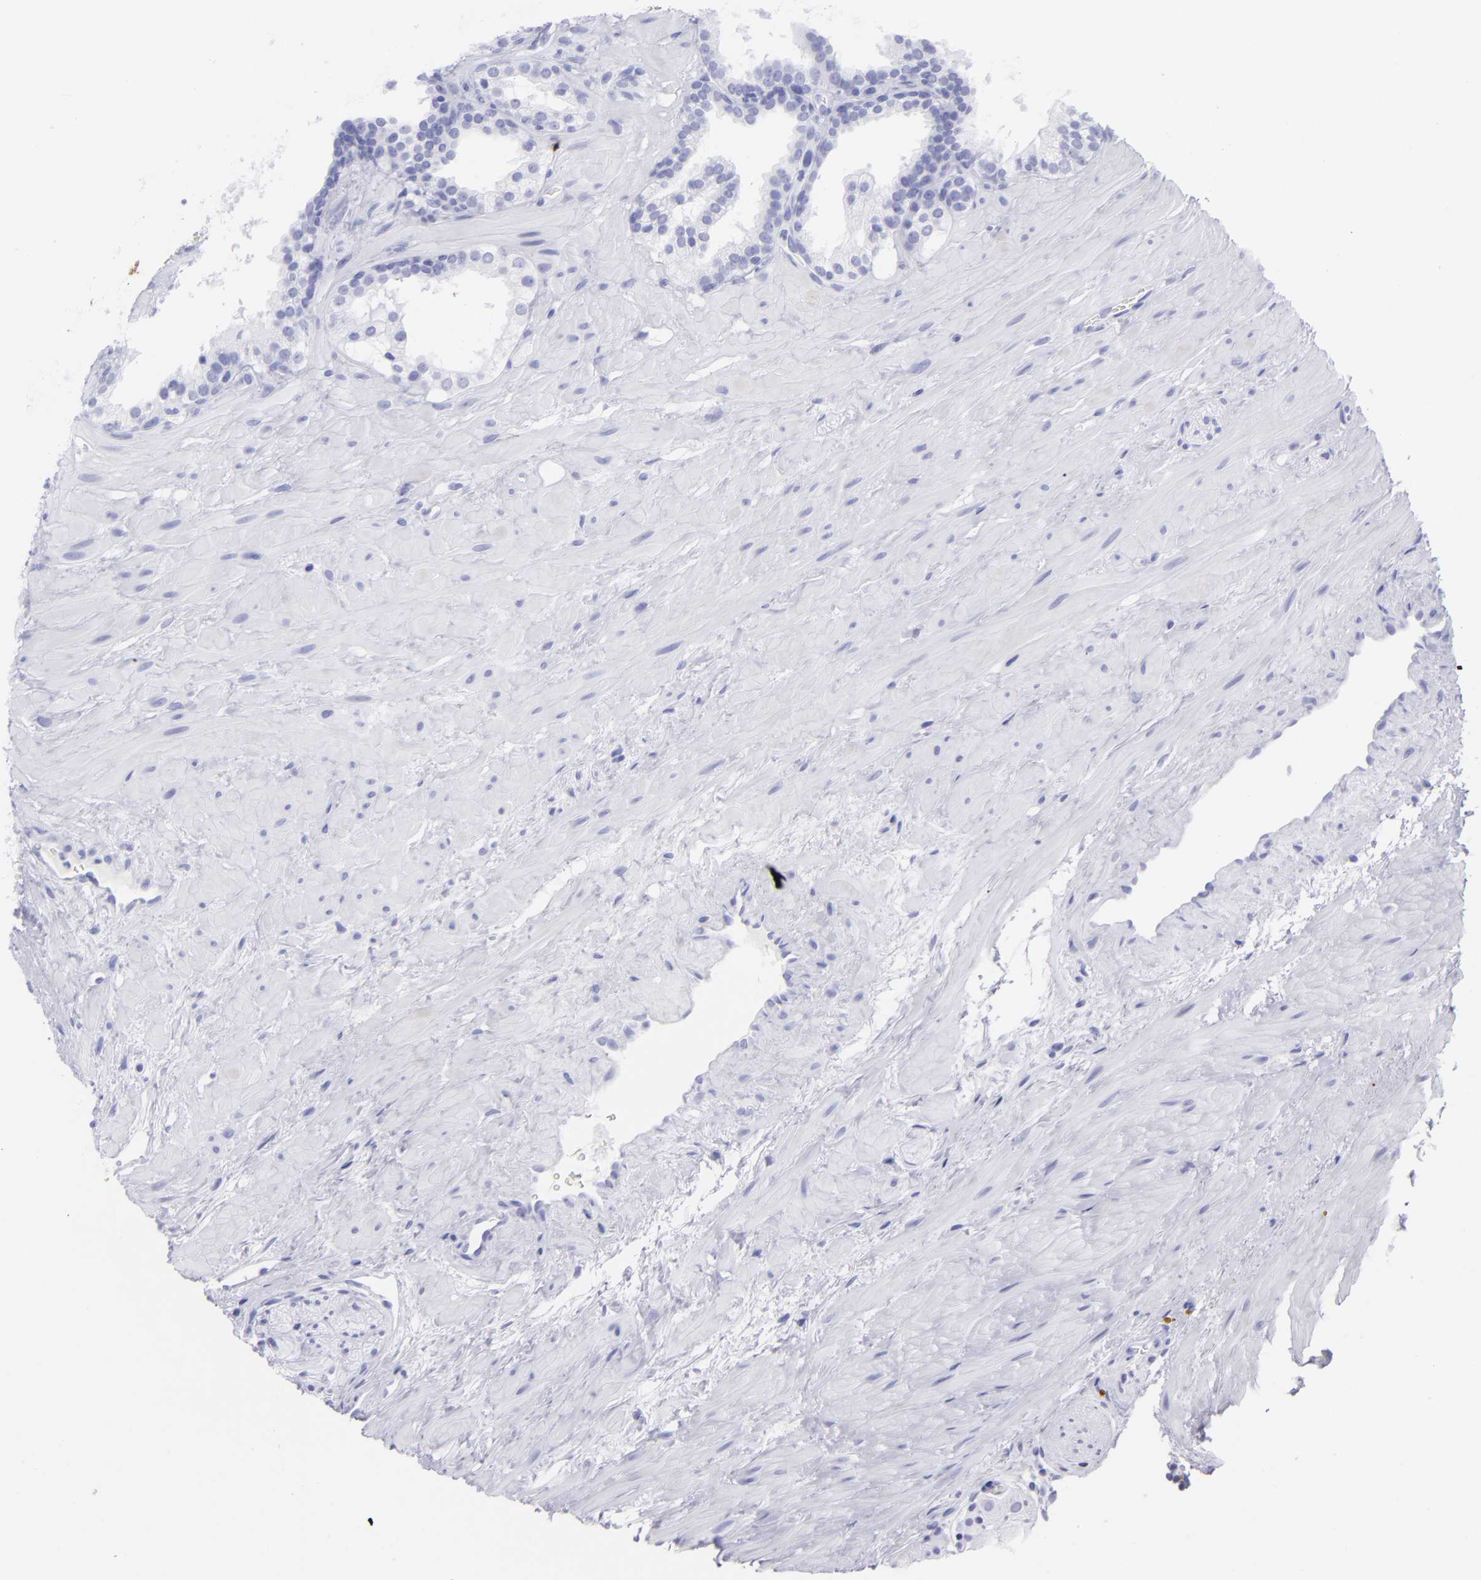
{"staining": {"intensity": "negative", "quantity": "none", "location": "none"}, "tissue": "prostate cancer", "cell_type": "Tumor cells", "image_type": "cancer", "snomed": [{"axis": "morphology", "description": "Adenocarcinoma, Low grade"}, {"axis": "topography", "description": "Prostate"}], "caption": "This is an immunohistochemistry micrograph of adenocarcinoma (low-grade) (prostate). There is no expression in tumor cells.", "gene": "SLC1A3", "patient": {"sex": "male", "age": 57}}